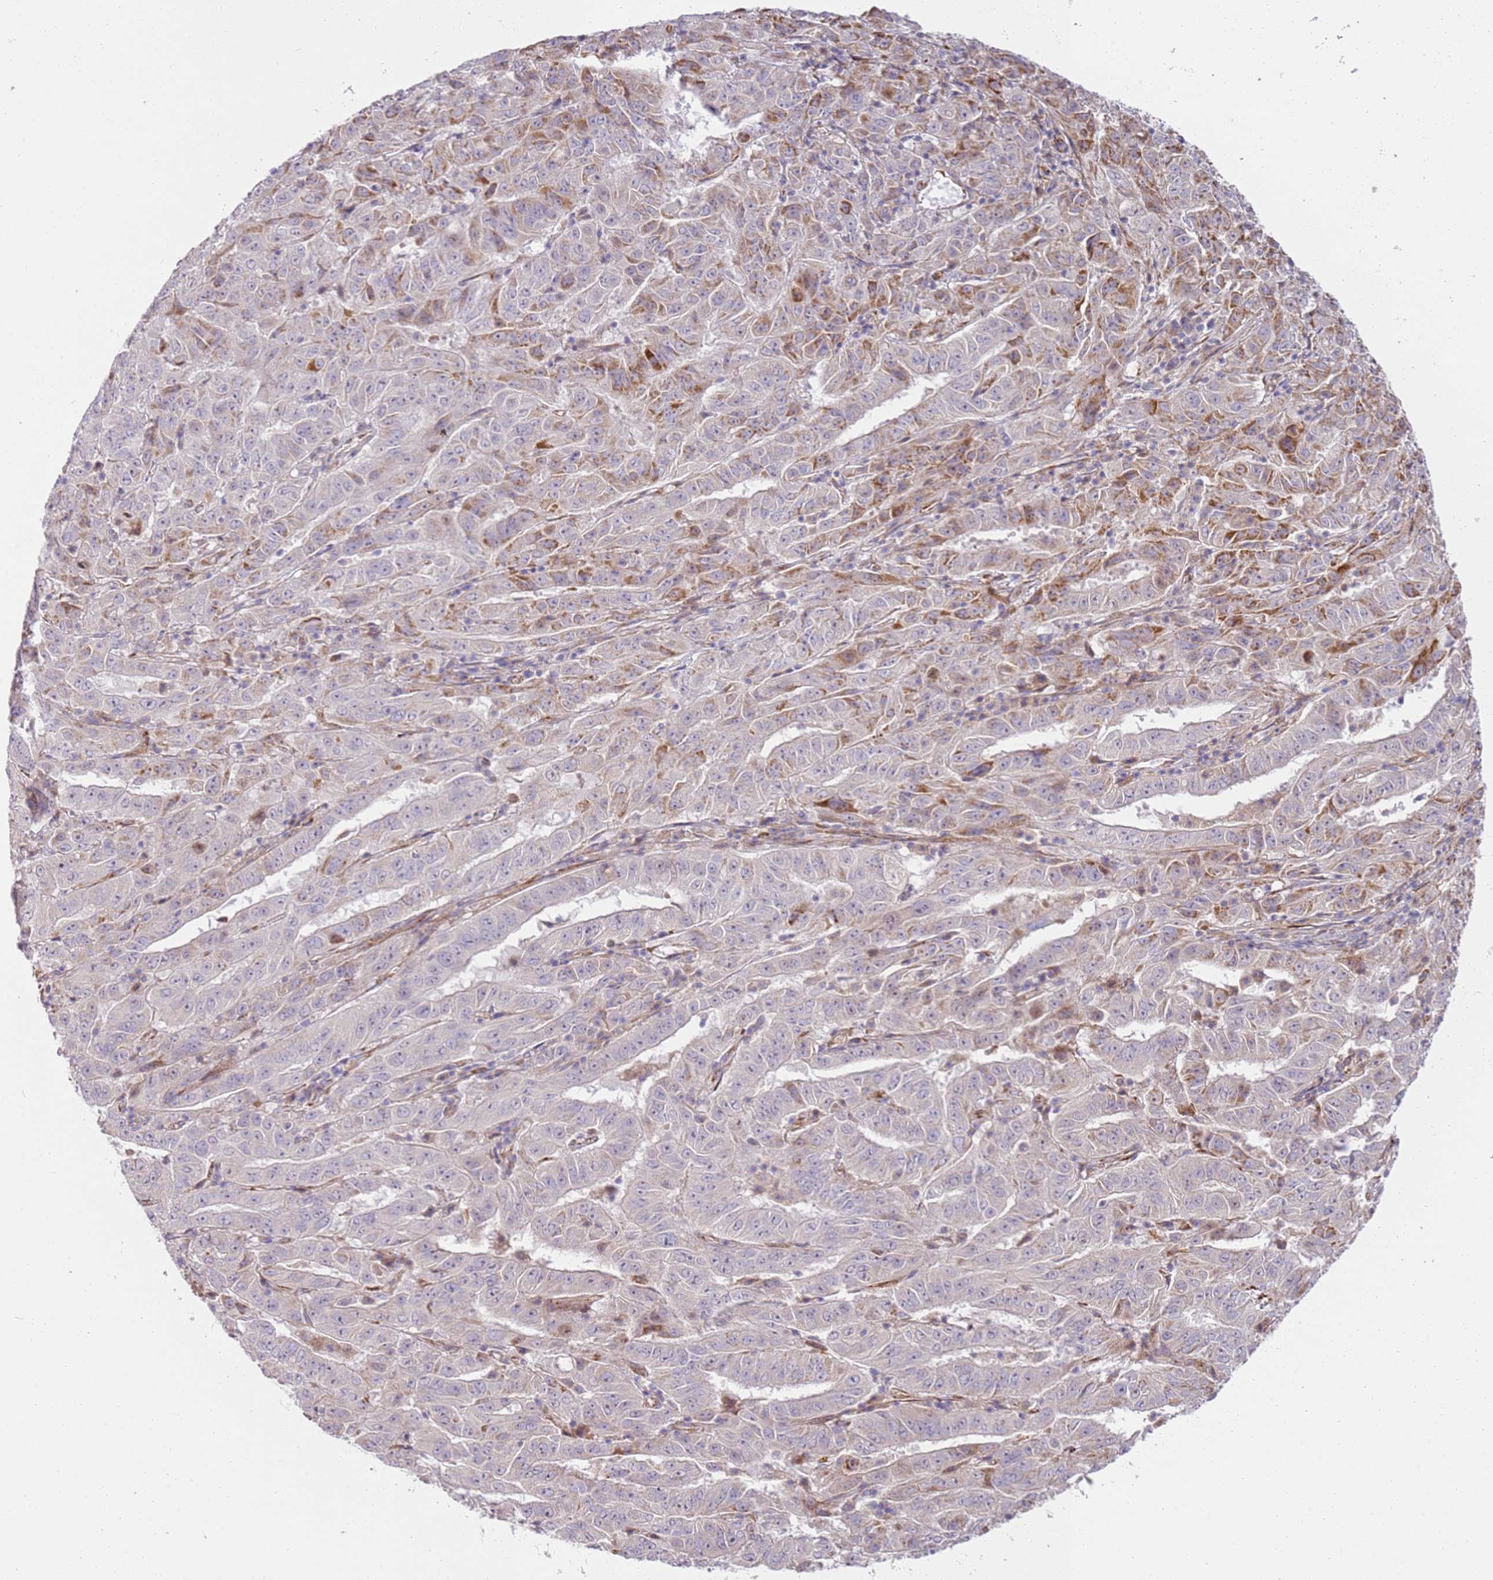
{"staining": {"intensity": "moderate", "quantity": "<25%", "location": "cytoplasmic/membranous"}, "tissue": "pancreatic cancer", "cell_type": "Tumor cells", "image_type": "cancer", "snomed": [{"axis": "morphology", "description": "Adenocarcinoma, NOS"}, {"axis": "topography", "description": "Pancreas"}], "caption": "This is a photomicrograph of immunohistochemistry staining of adenocarcinoma (pancreatic), which shows moderate expression in the cytoplasmic/membranous of tumor cells.", "gene": "GRAP", "patient": {"sex": "male", "age": 63}}